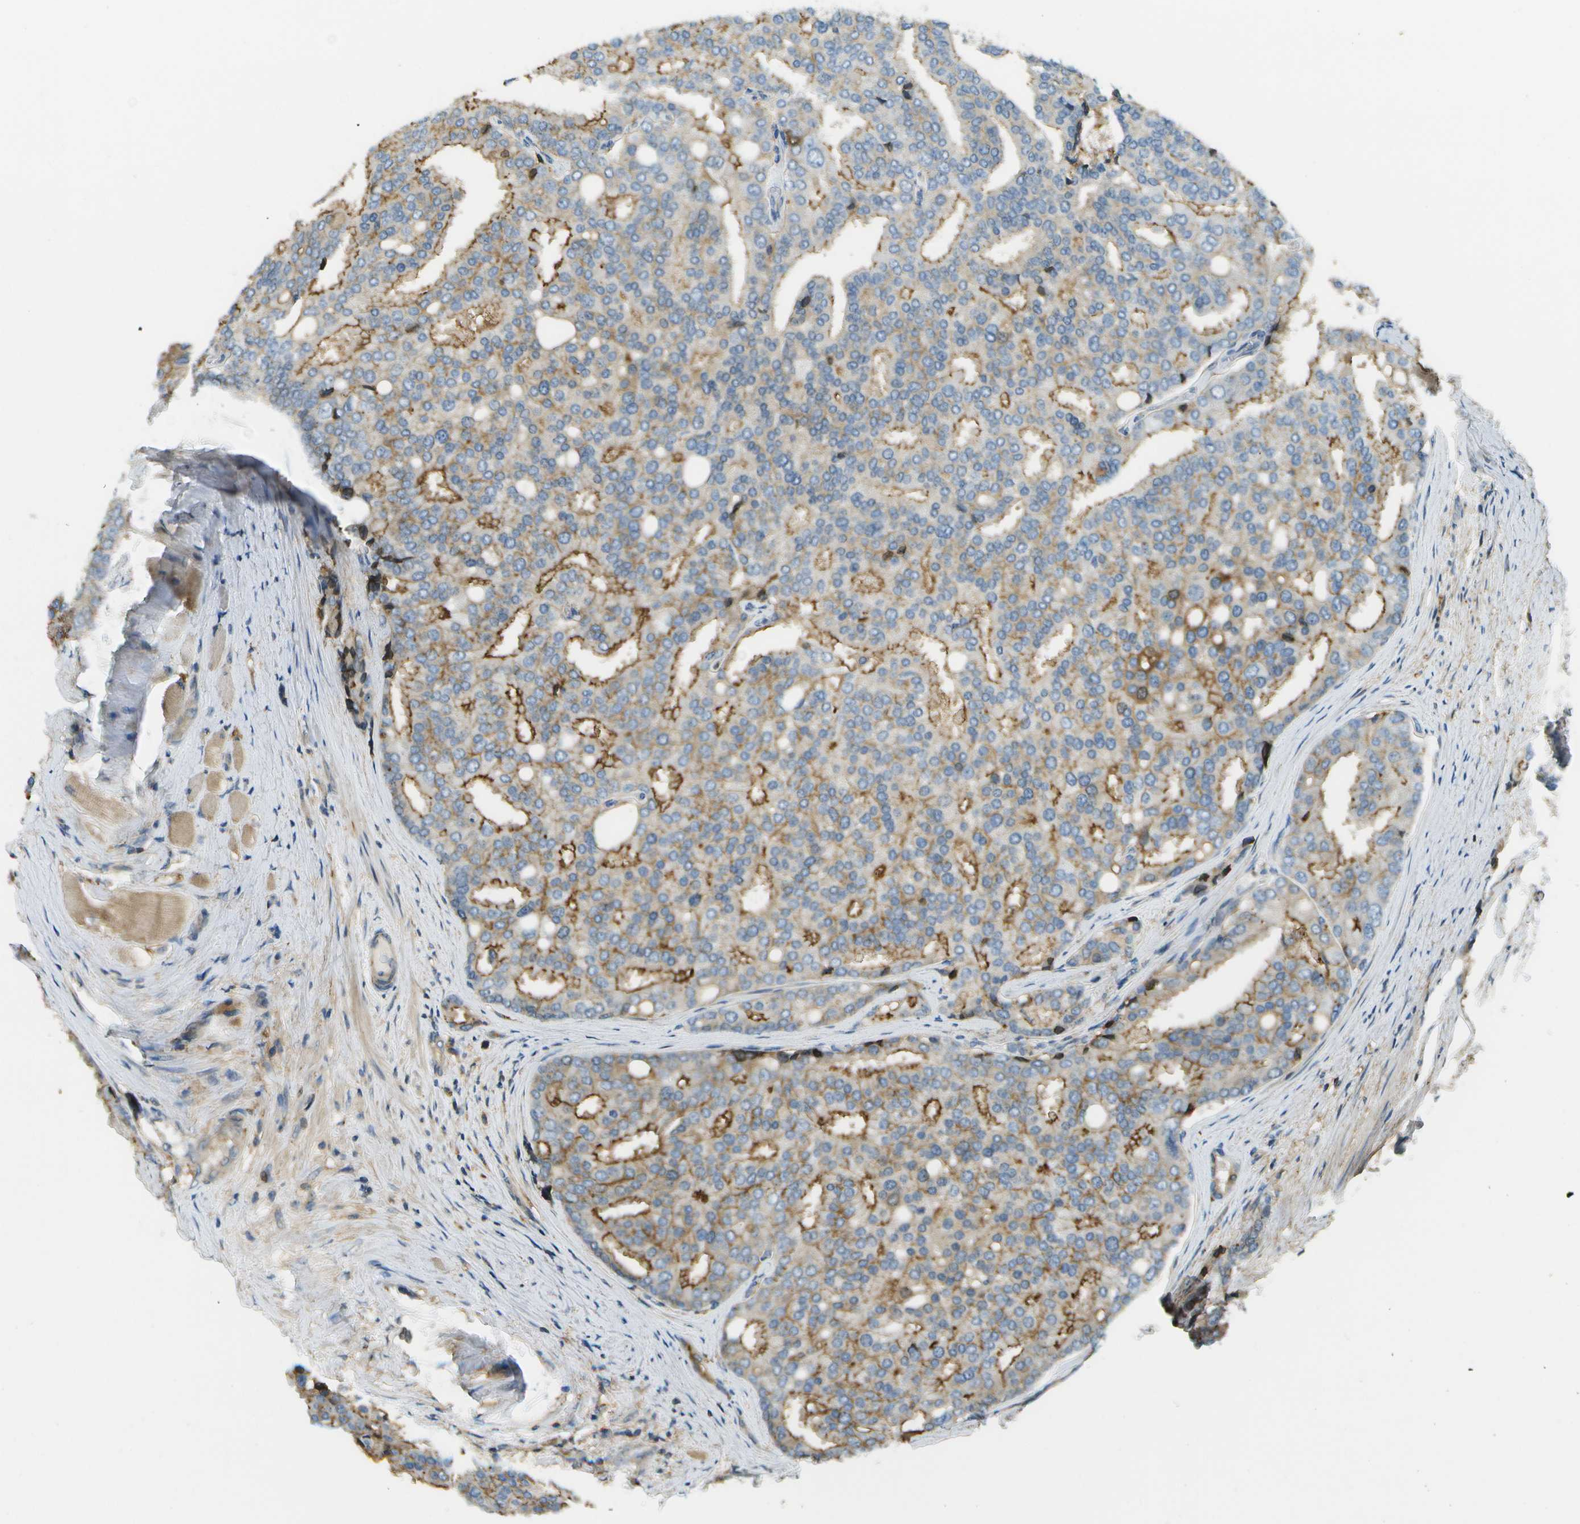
{"staining": {"intensity": "strong", "quantity": "25%-75%", "location": "cytoplasmic/membranous"}, "tissue": "prostate cancer", "cell_type": "Tumor cells", "image_type": "cancer", "snomed": [{"axis": "morphology", "description": "Adenocarcinoma, High grade"}, {"axis": "topography", "description": "Prostate"}], "caption": "Prostate cancer stained with a protein marker demonstrates strong staining in tumor cells.", "gene": "LRRC66", "patient": {"sex": "male", "age": 50}}